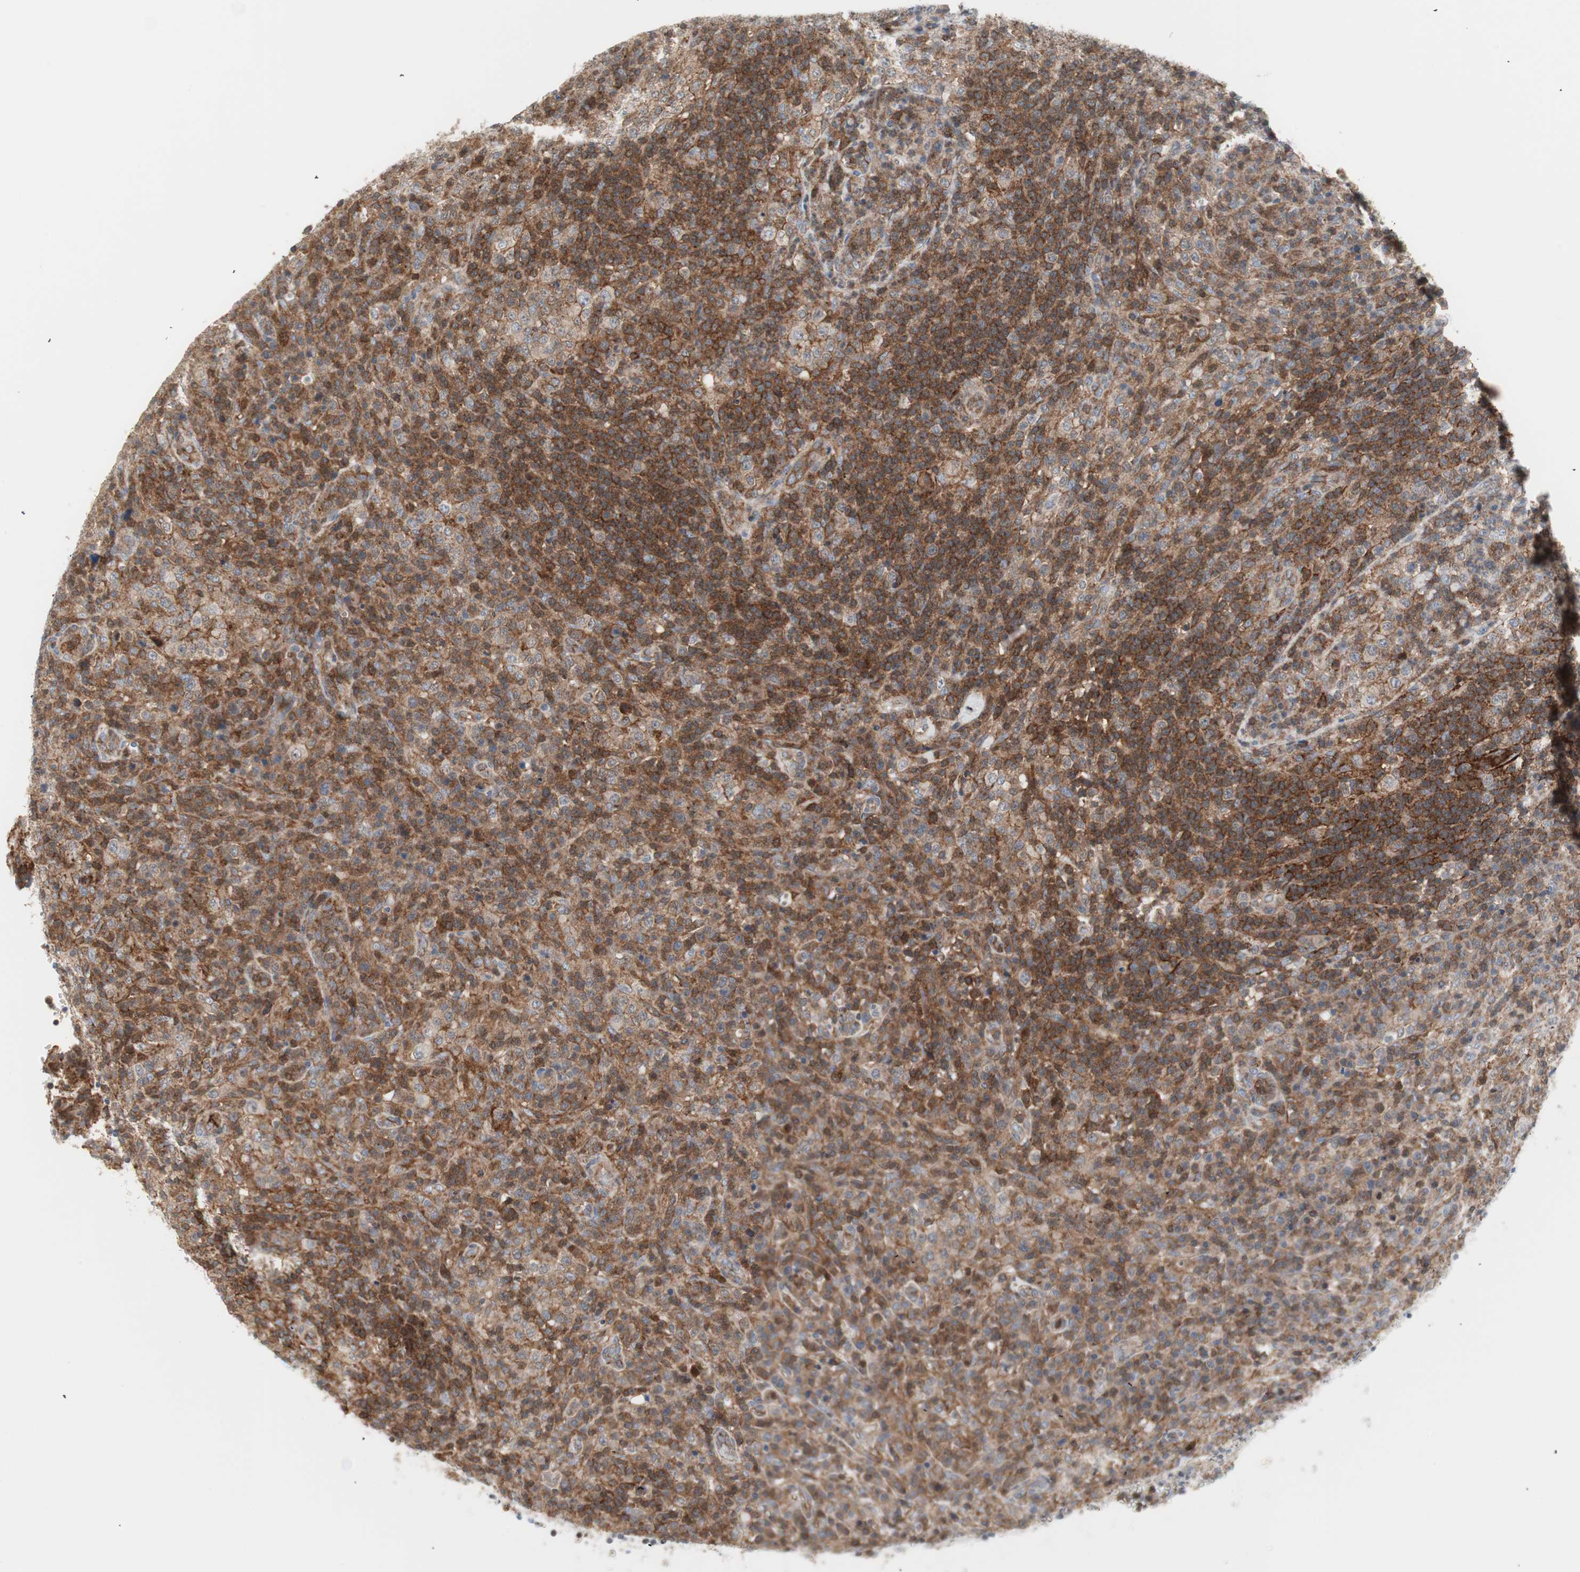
{"staining": {"intensity": "moderate", "quantity": "25%-75%", "location": "cytoplasmic/membranous"}, "tissue": "lymphoma", "cell_type": "Tumor cells", "image_type": "cancer", "snomed": [{"axis": "morphology", "description": "Malignant lymphoma, non-Hodgkin's type, High grade"}, {"axis": "topography", "description": "Lymph node"}], "caption": "Lymphoma was stained to show a protein in brown. There is medium levels of moderate cytoplasmic/membranous expression in approximately 25%-75% of tumor cells.", "gene": "PPP1CA", "patient": {"sex": "female", "age": 76}}